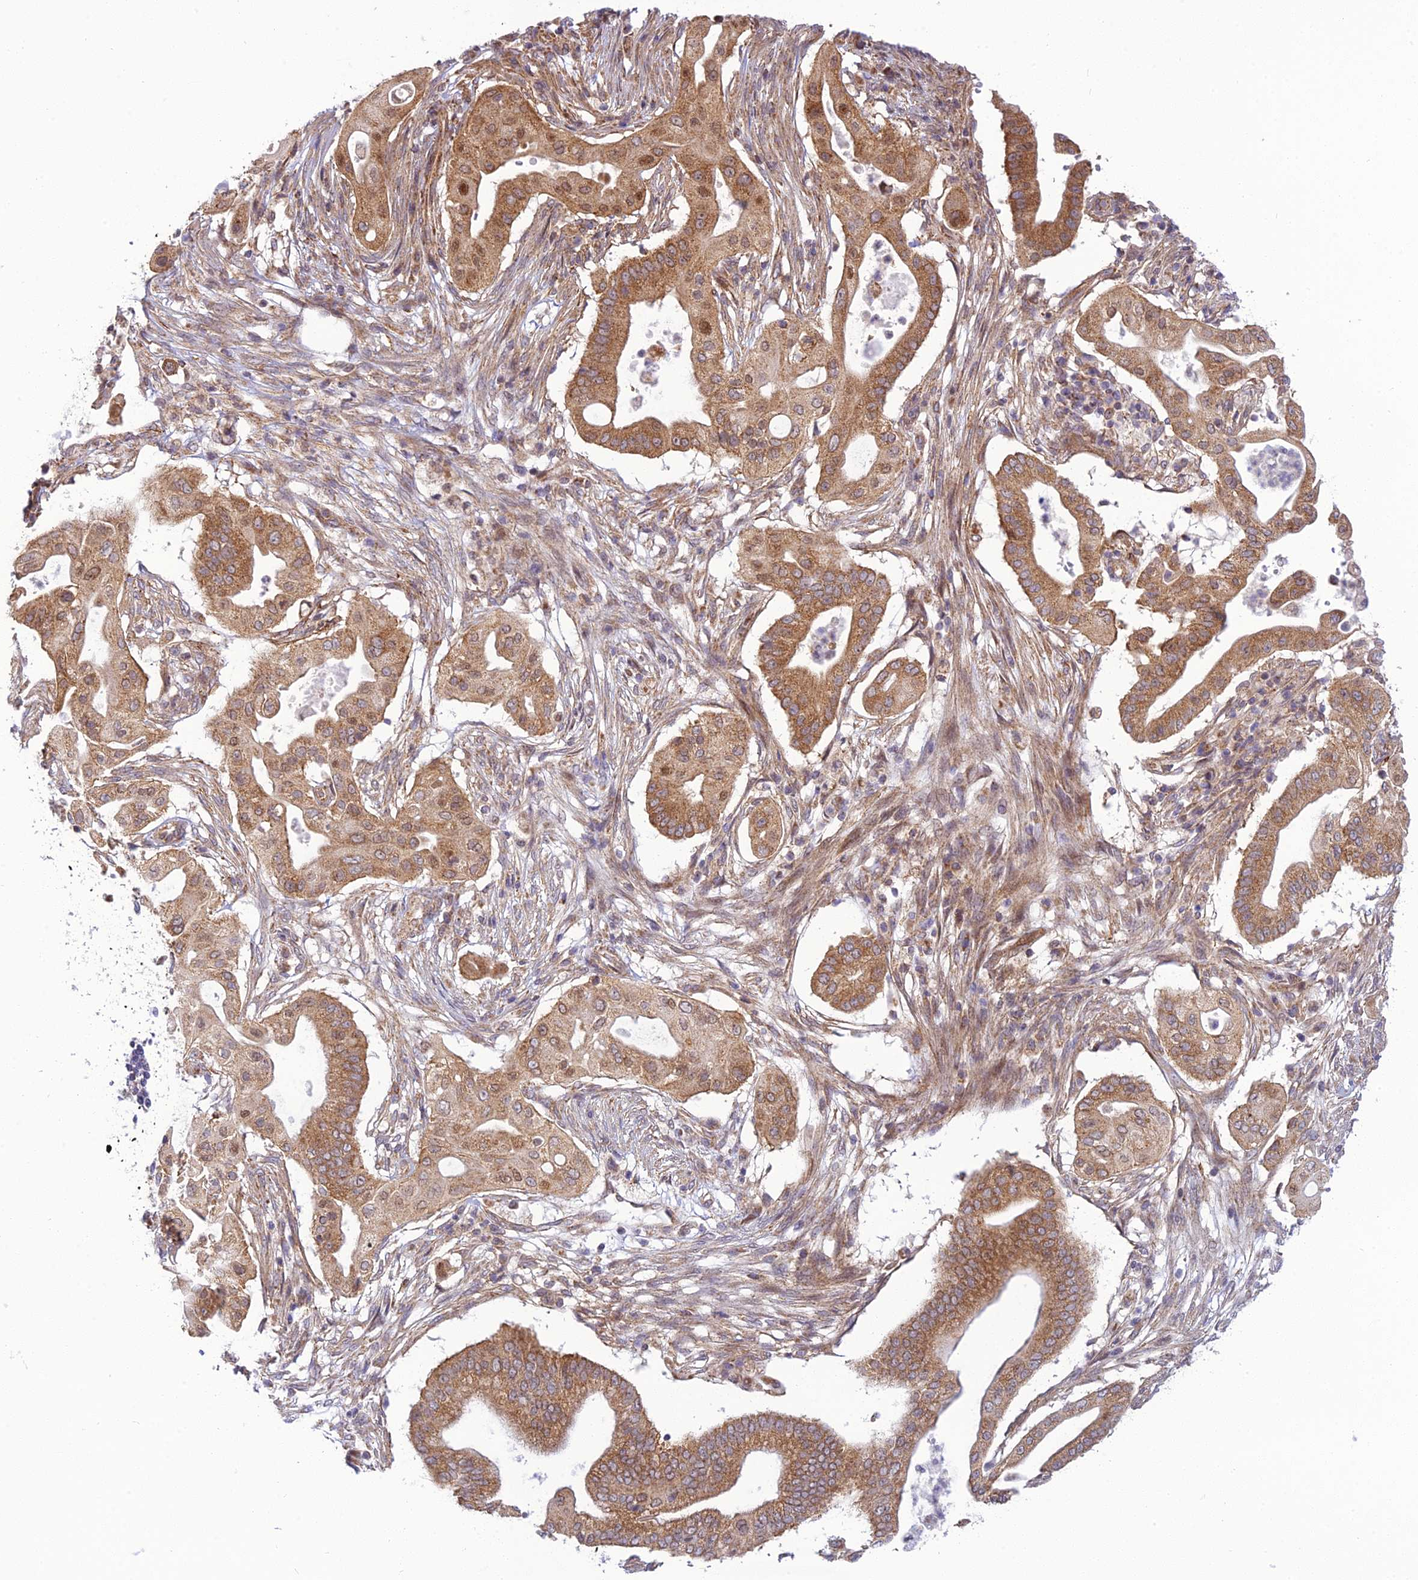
{"staining": {"intensity": "moderate", "quantity": ">75%", "location": "cytoplasmic/membranous,nuclear"}, "tissue": "pancreatic cancer", "cell_type": "Tumor cells", "image_type": "cancer", "snomed": [{"axis": "morphology", "description": "Adenocarcinoma, NOS"}, {"axis": "topography", "description": "Pancreas"}], "caption": "This image reveals IHC staining of human pancreatic cancer, with medium moderate cytoplasmic/membranous and nuclear positivity in approximately >75% of tumor cells.", "gene": "HOOK2", "patient": {"sex": "male", "age": 68}}